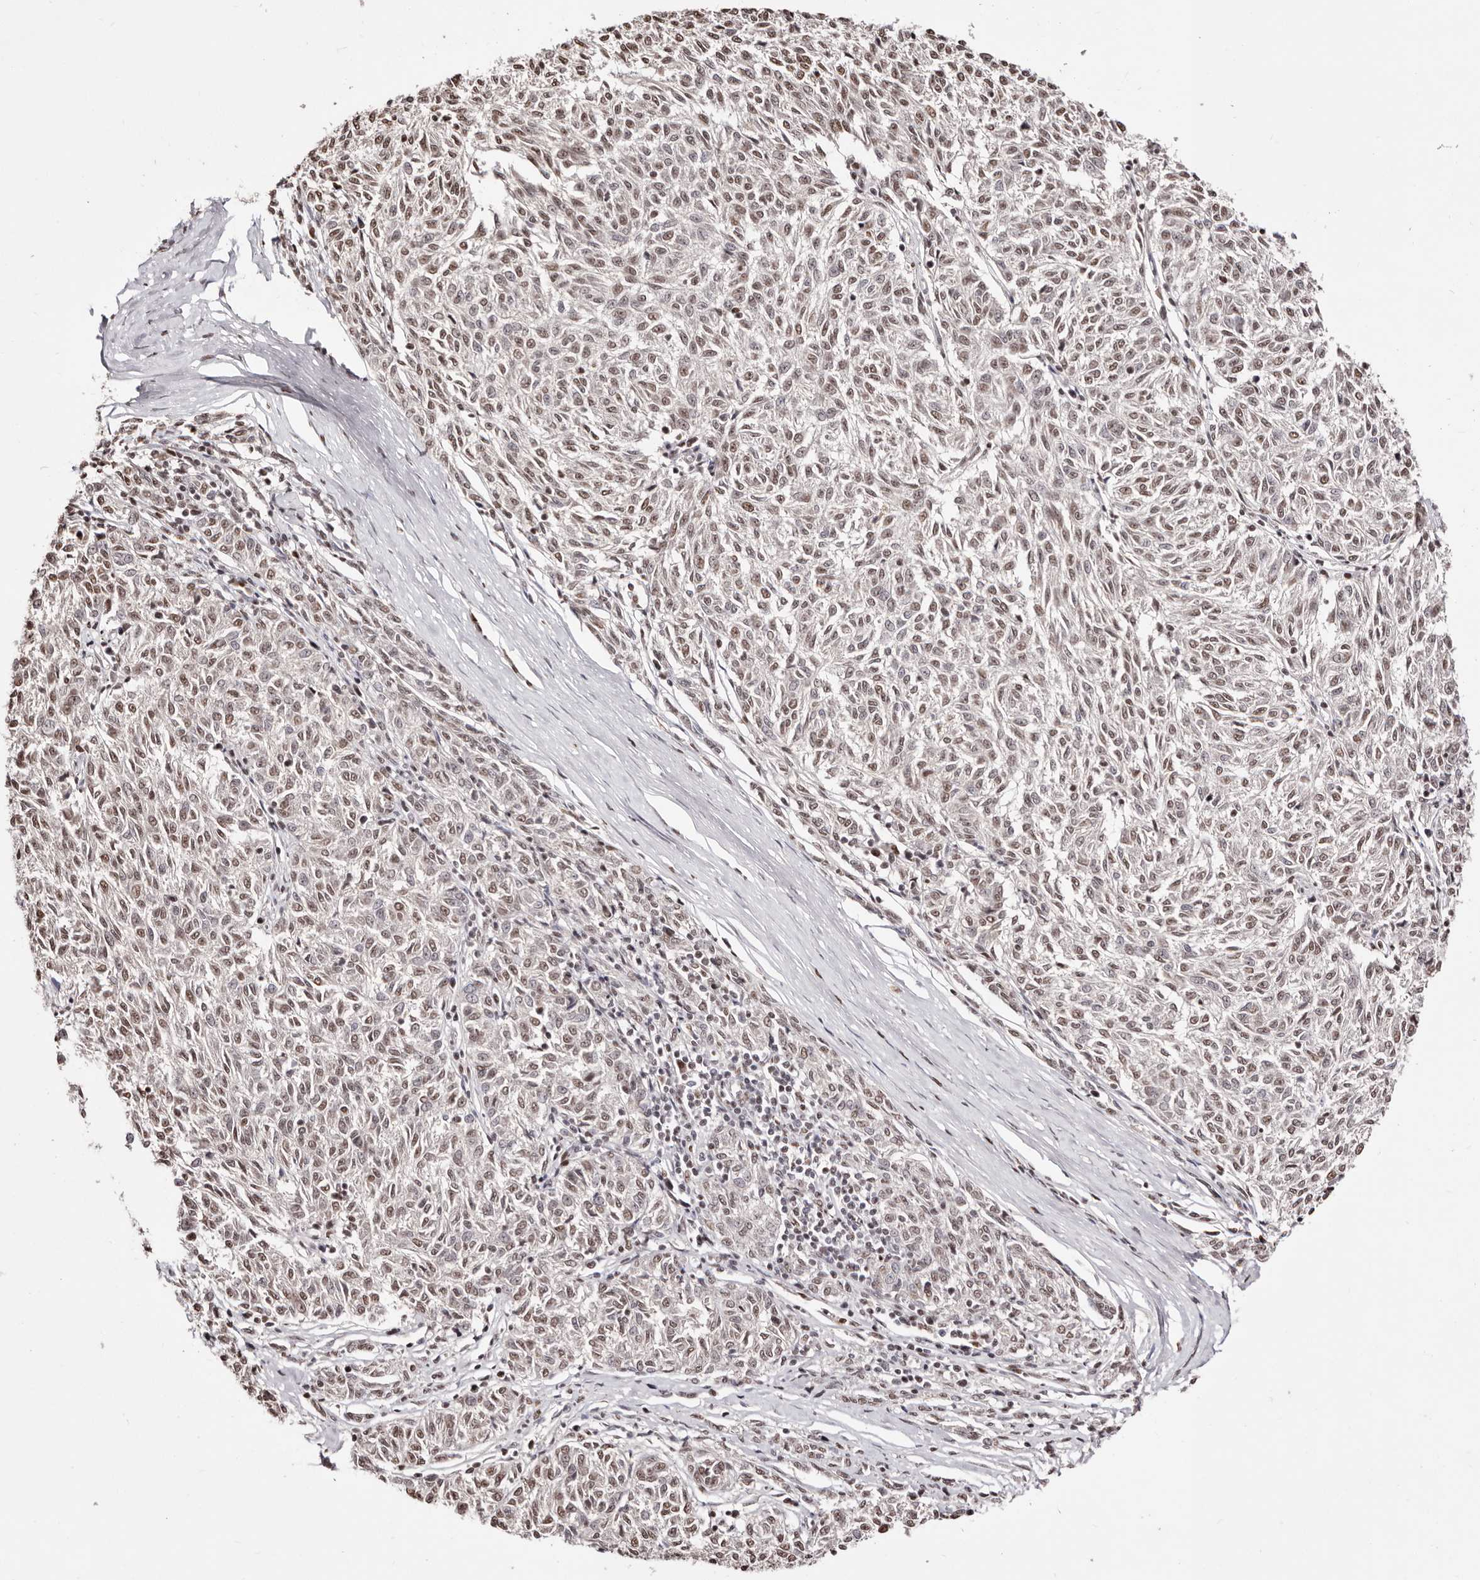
{"staining": {"intensity": "moderate", "quantity": ">75%", "location": "nuclear"}, "tissue": "melanoma", "cell_type": "Tumor cells", "image_type": "cancer", "snomed": [{"axis": "morphology", "description": "Malignant melanoma, NOS"}, {"axis": "topography", "description": "Skin"}], "caption": "This micrograph exhibits IHC staining of malignant melanoma, with medium moderate nuclear staining in approximately >75% of tumor cells.", "gene": "BICRAL", "patient": {"sex": "female", "age": 72}}